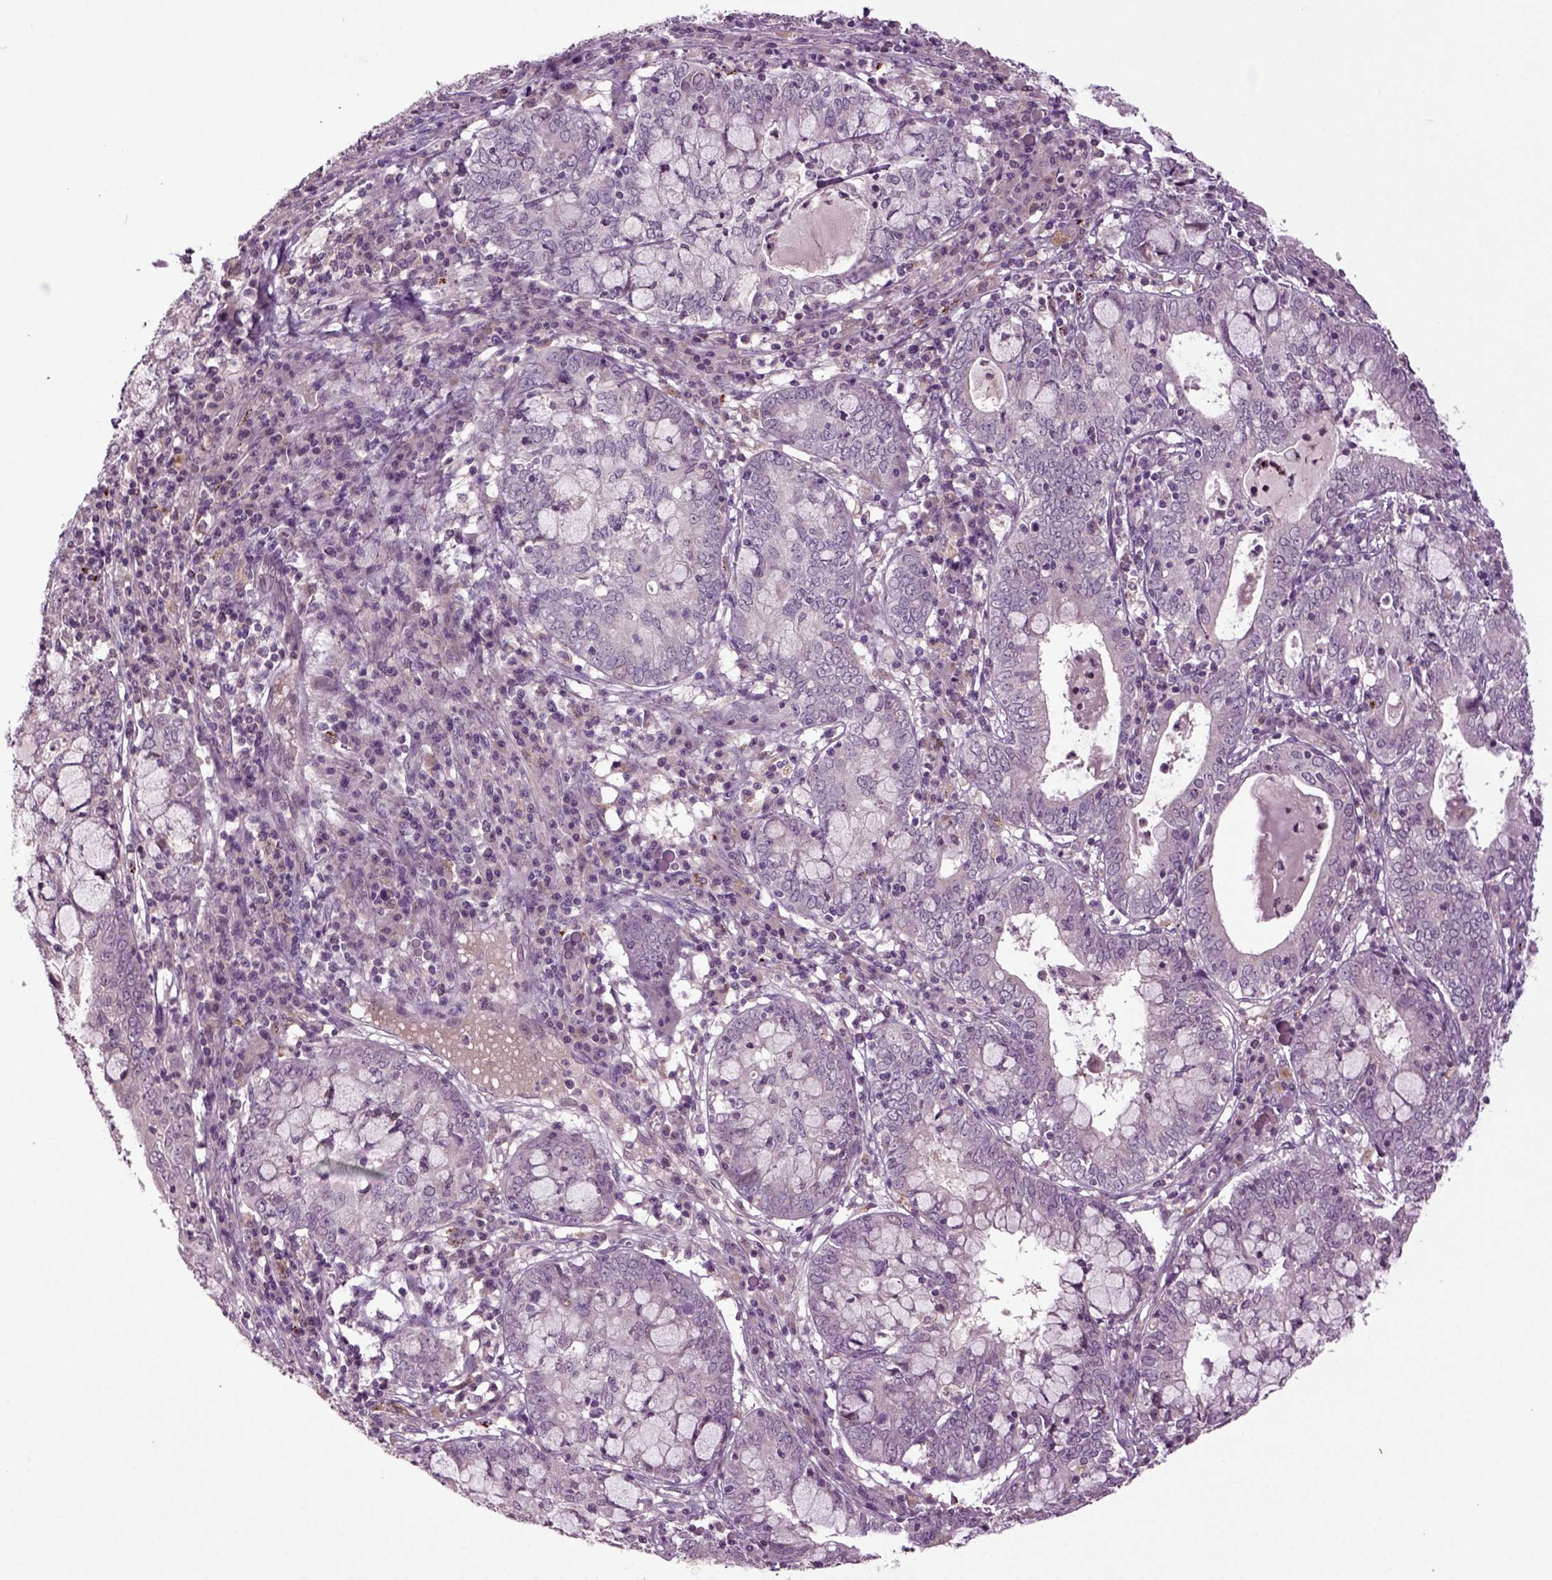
{"staining": {"intensity": "negative", "quantity": "none", "location": "none"}, "tissue": "cervical cancer", "cell_type": "Tumor cells", "image_type": "cancer", "snomed": [{"axis": "morphology", "description": "Adenocarcinoma, NOS"}, {"axis": "topography", "description": "Cervix"}], "caption": "Micrograph shows no significant protein expression in tumor cells of cervical adenocarcinoma. Nuclei are stained in blue.", "gene": "SLC17A6", "patient": {"sex": "female", "age": 40}}